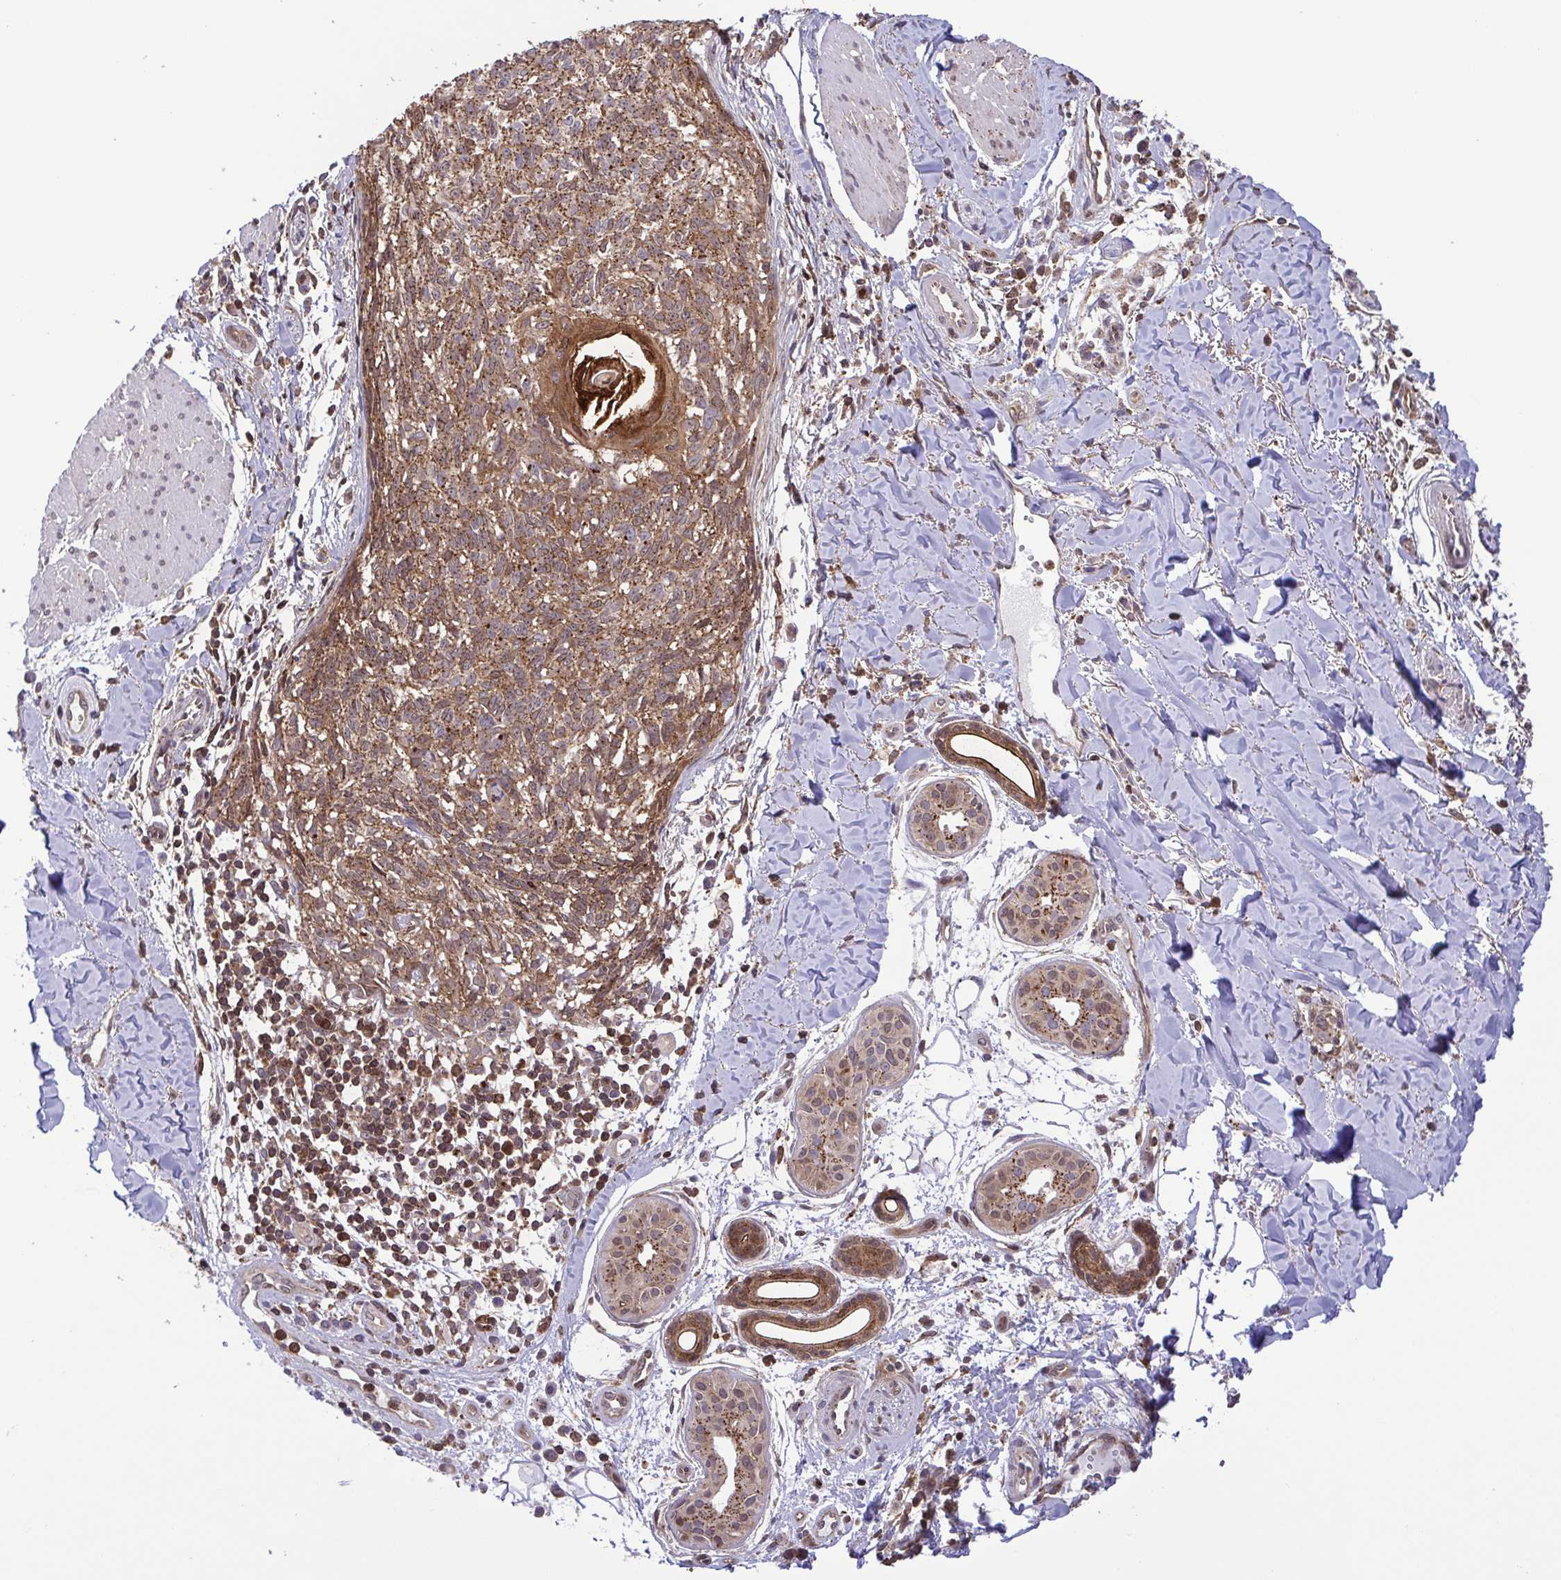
{"staining": {"intensity": "moderate", "quantity": ">75%", "location": "cytoplasmic/membranous"}, "tissue": "melanoma", "cell_type": "Tumor cells", "image_type": "cancer", "snomed": [{"axis": "morphology", "description": "Malignant melanoma, NOS"}, {"axis": "topography", "description": "Skin"}], "caption": "This is an image of IHC staining of malignant melanoma, which shows moderate staining in the cytoplasmic/membranous of tumor cells.", "gene": "CHMP1B", "patient": {"sex": "male", "age": 48}}